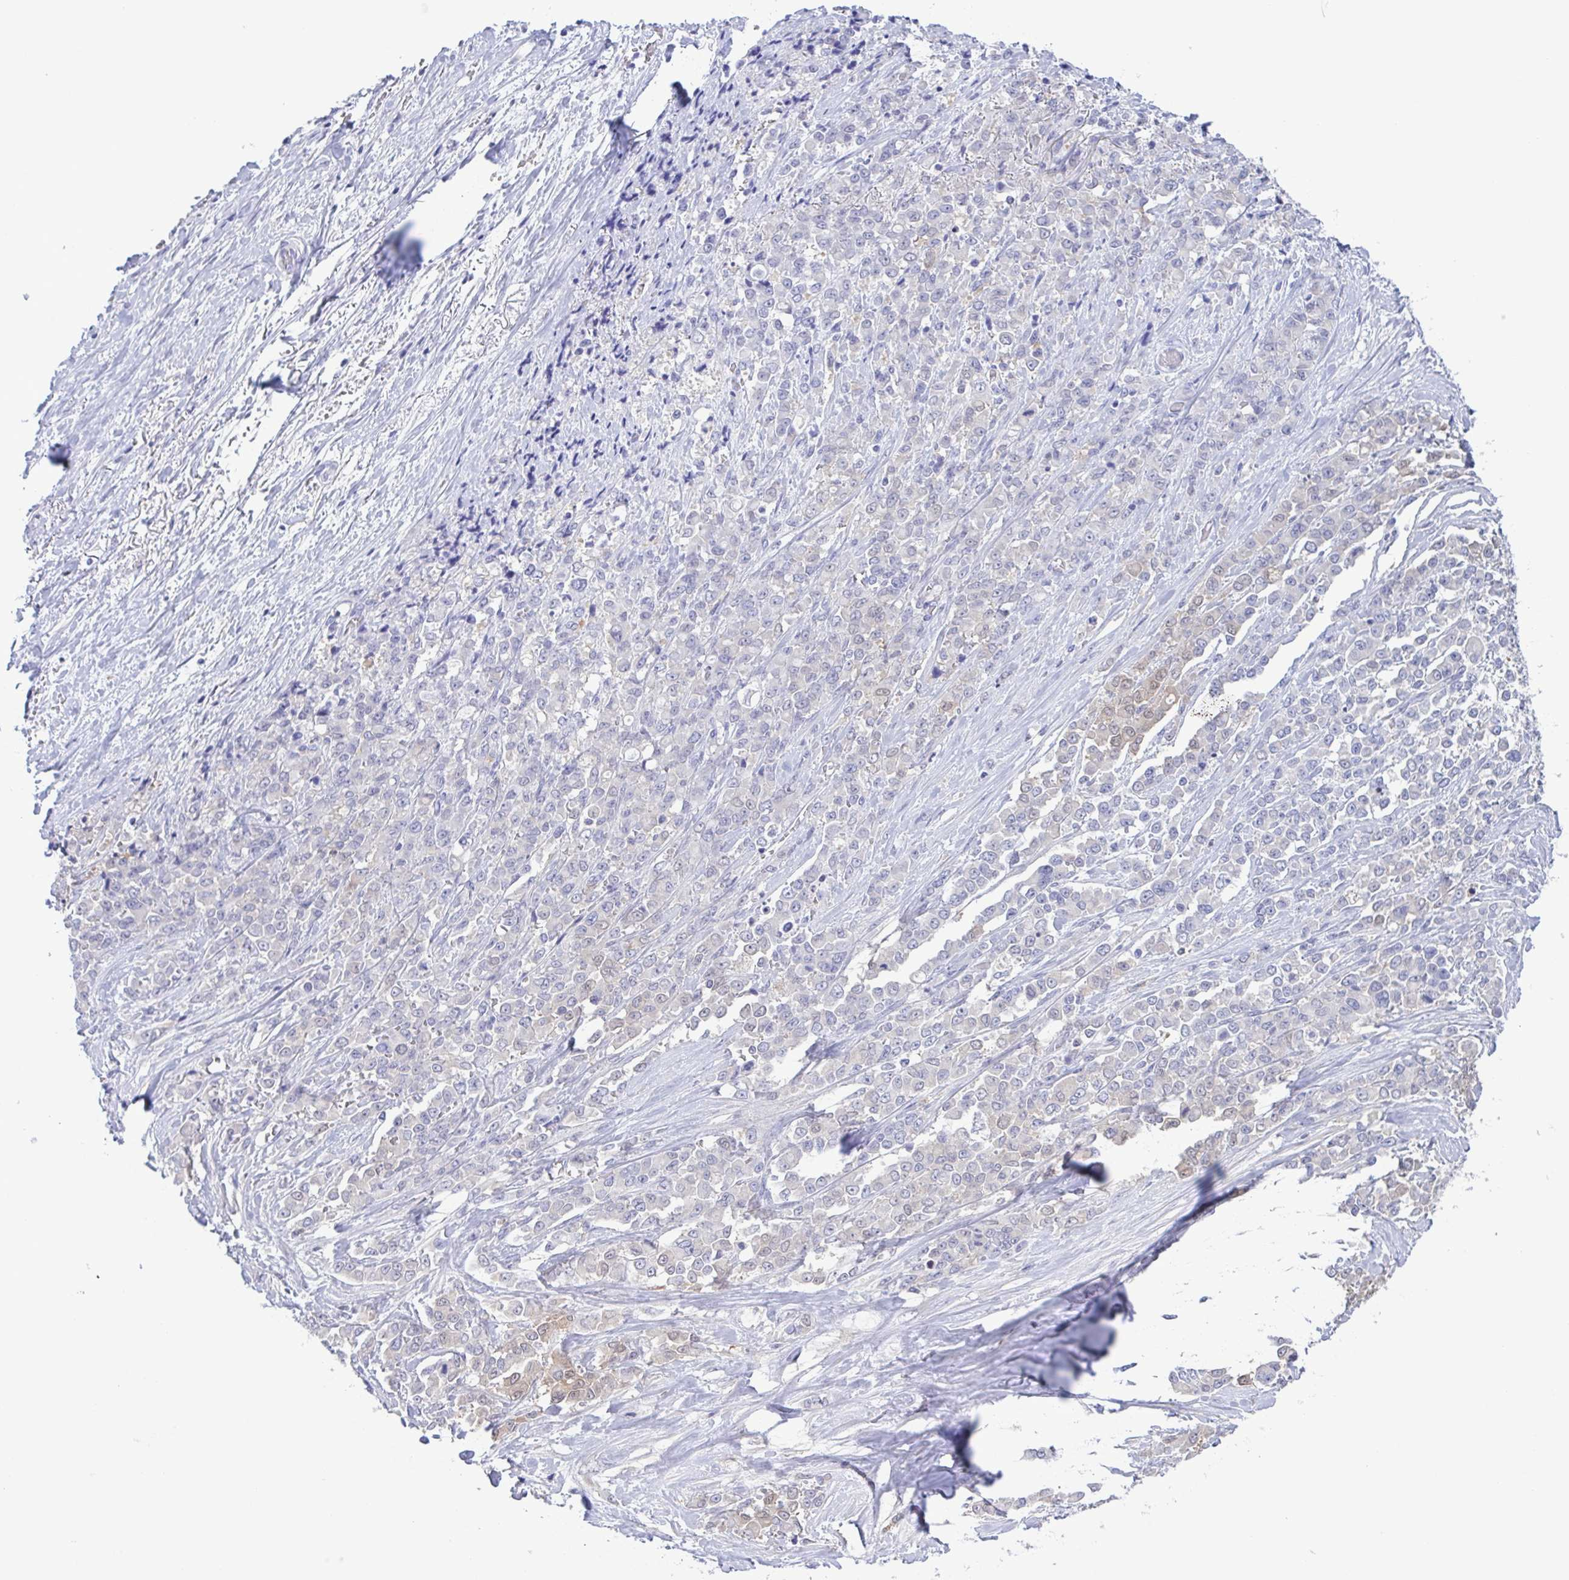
{"staining": {"intensity": "negative", "quantity": "none", "location": "none"}, "tissue": "stomach cancer", "cell_type": "Tumor cells", "image_type": "cancer", "snomed": [{"axis": "morphology", "description": "Adenocarcinoma, NOS"}, {"axis": "topography", "description": "Stomach"}], "caption": "This is an IHC histopathology image of stomach cancer (adenocarcinoma). There is no expression in tumor cells.", "gene": "LDHC", "patient": {"sex": "female", "age": 76}}